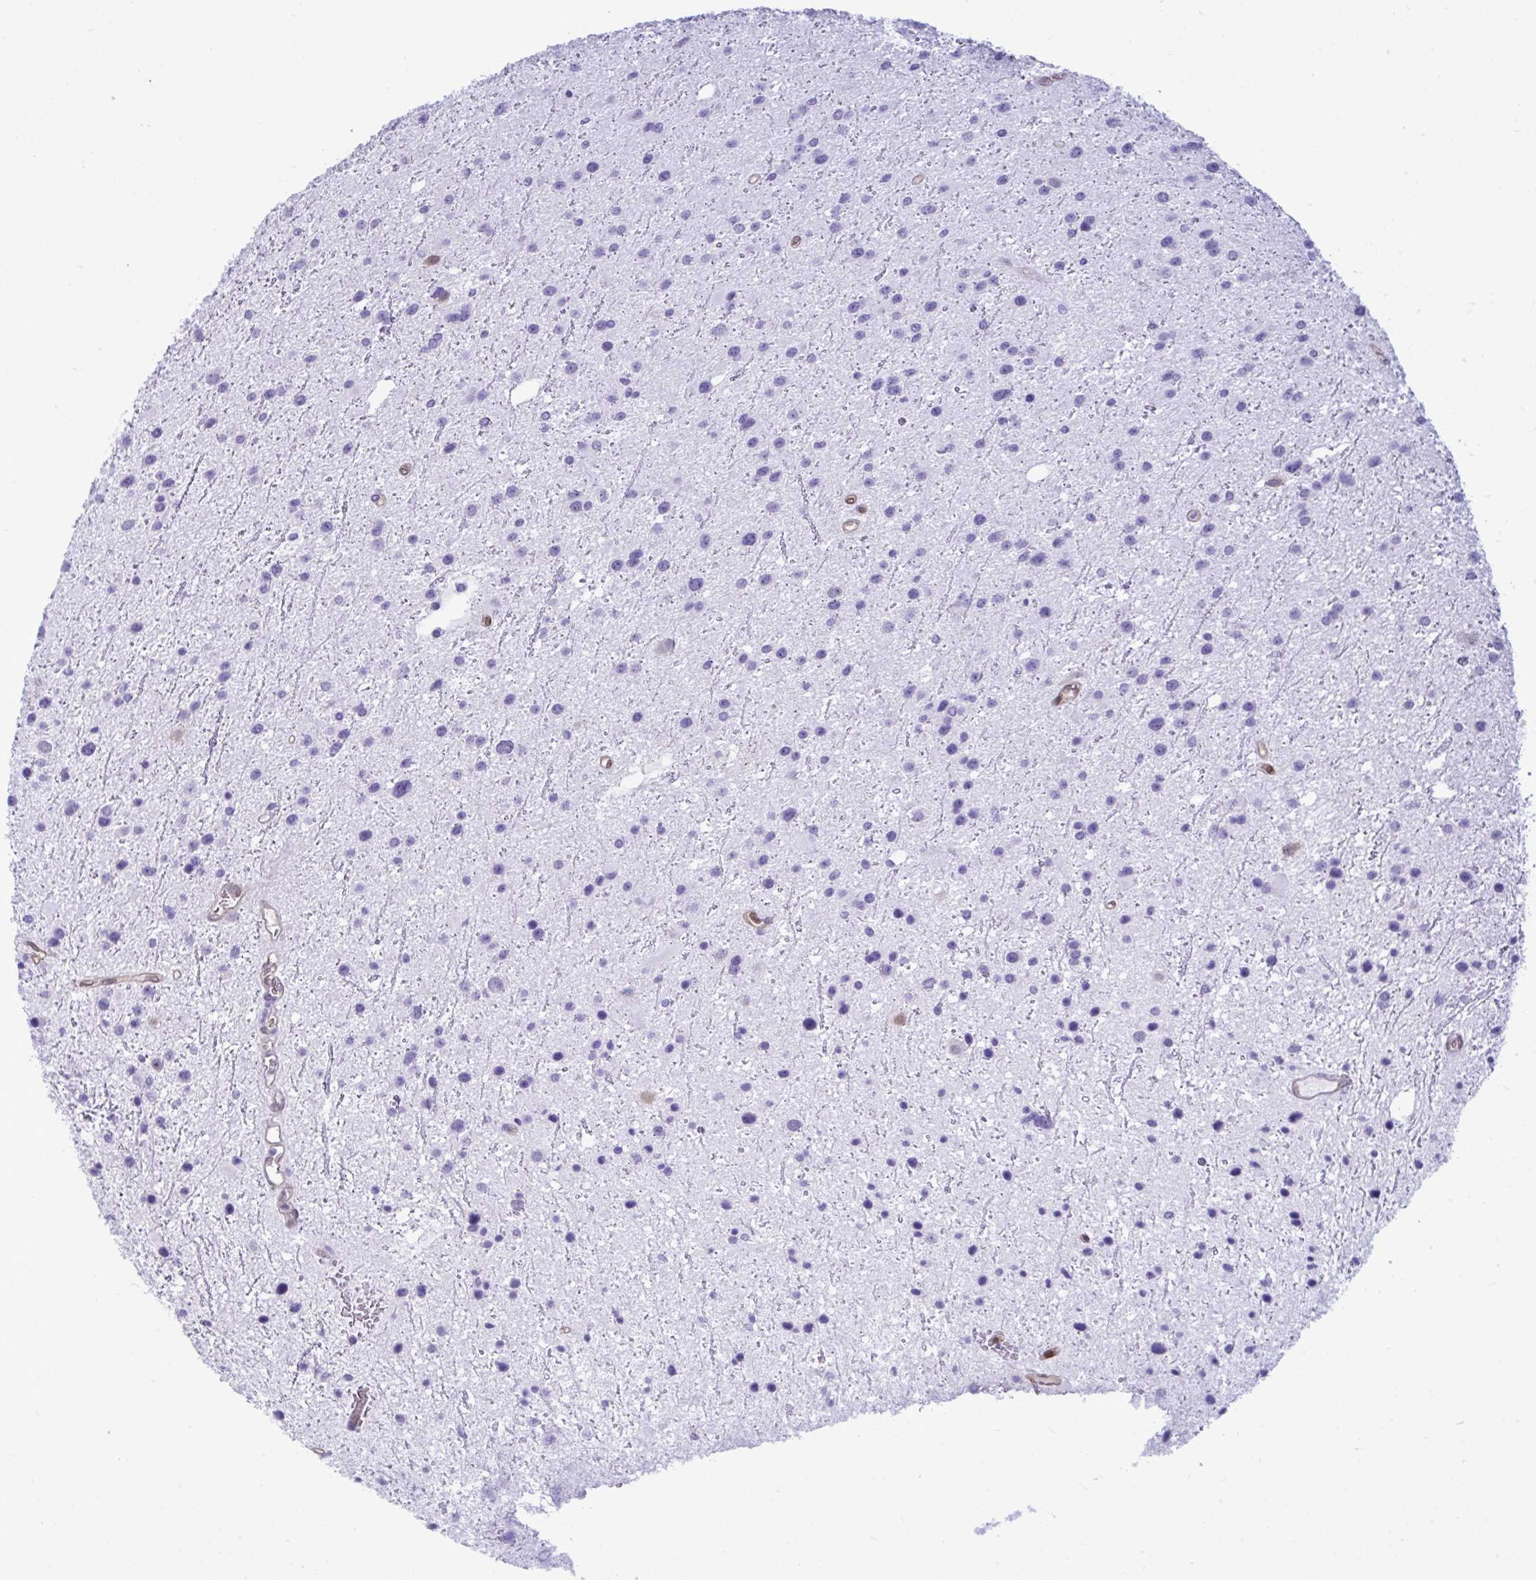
{"staining": {"intensity": "negative", "quantity": "none", "location": "none"}, "tissue": "glioma", "cell_type": "Tumor cells", "image_type": "cancer", "snomed": [{"axis": "morphology", "description": "Glioma, malignant, Low grade"}, {"axis": "topography", "description": "Brain"}], "caption": "This is an immunohistochemistry histopathology image of glioma. There is no staining in tumor cells.", "gene": "LIMS2", "patient": {"sex": "female", "age": 32}}